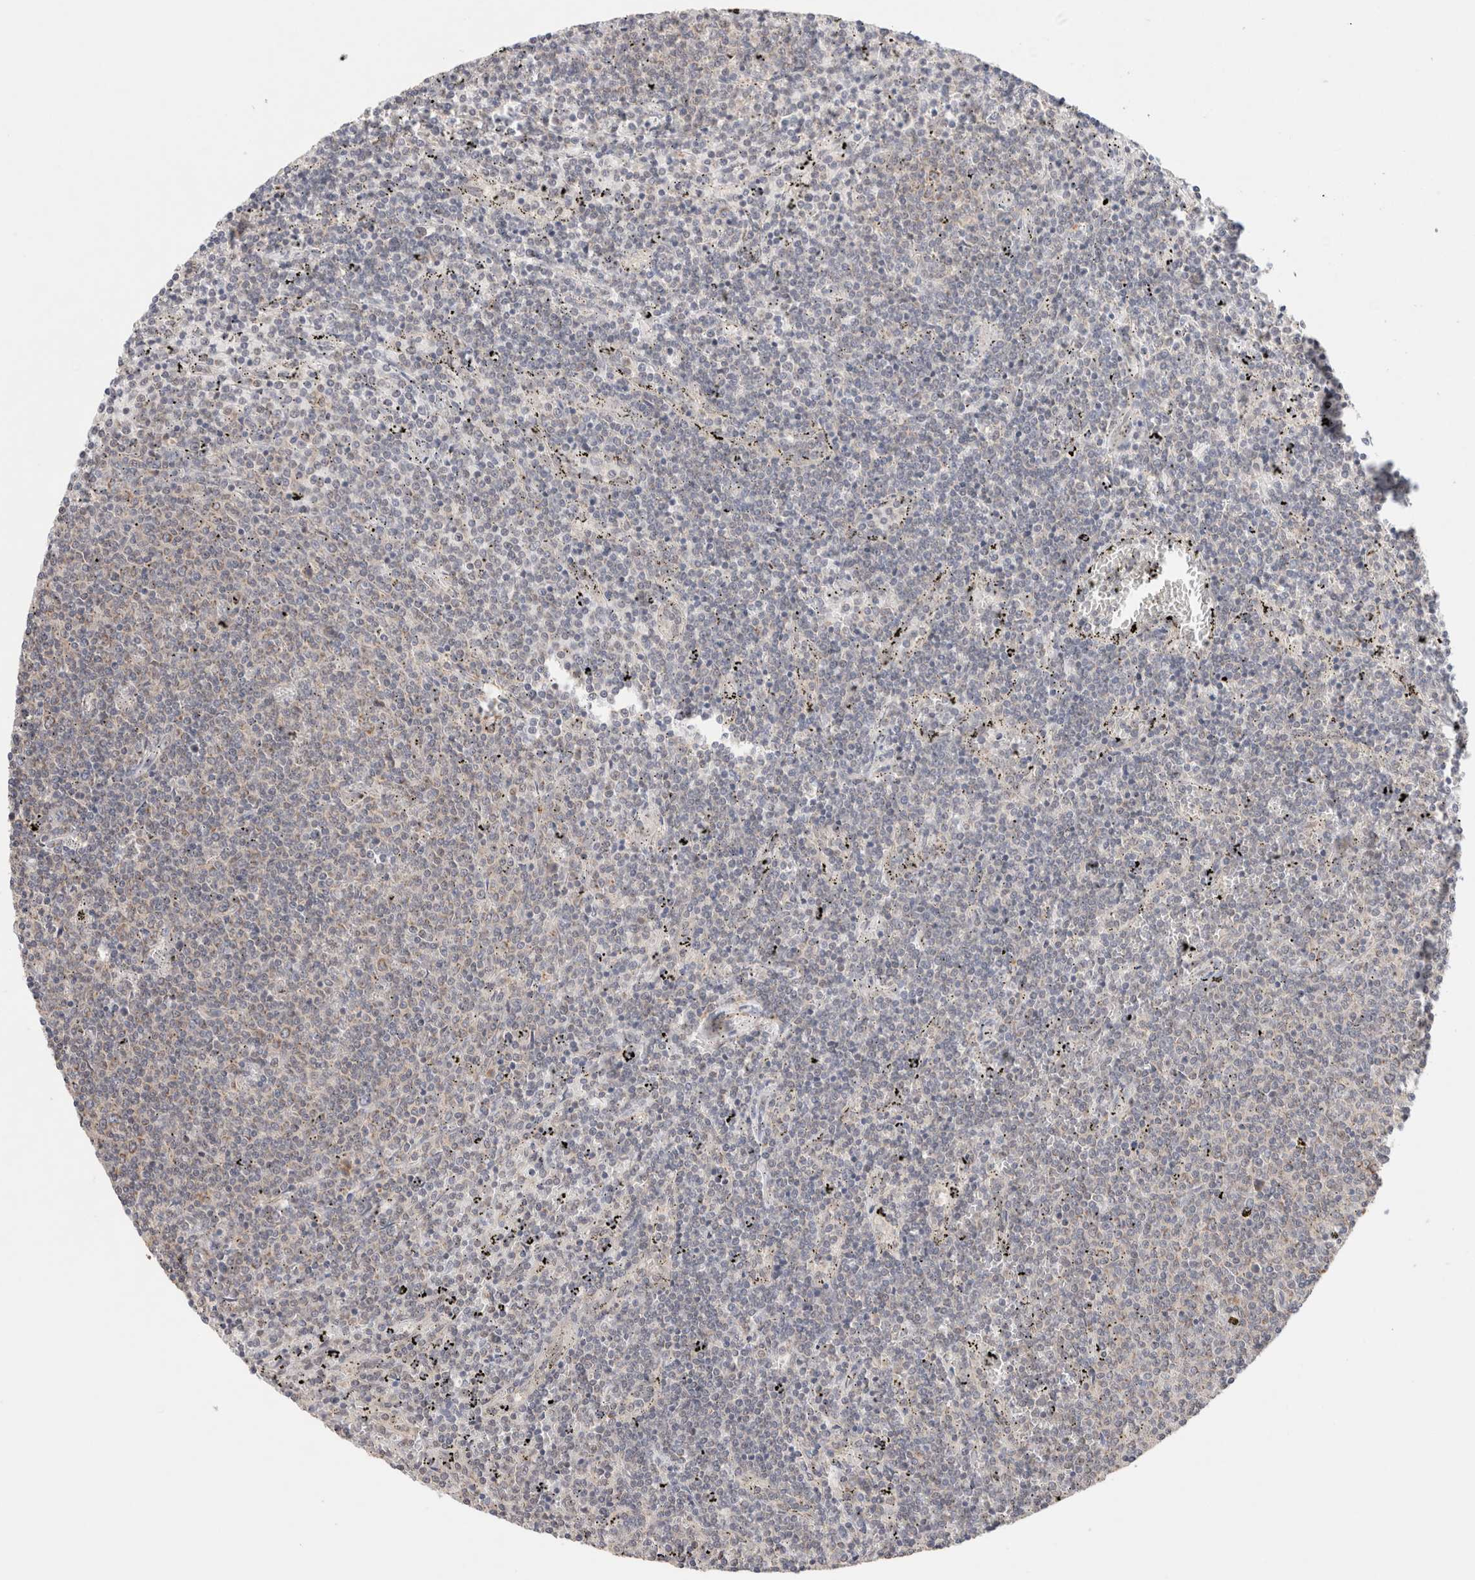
{"staining": {"intensity": "negative", "quantity": "none", "location": "none"}, "tissue": "lymphoma", "cell_type": "Tumor cells", "image_type": "cancer", "snomed": [{"axis": "morphology", "description": "Malignant lymphoma, non-Hodgkin's type, Low grade"}, {"axis": "topography", "description": "Spleen"}], "caption": "IHC image of lymphoma stained for a protein (brown), which exhibits no positivity in tumor cells.", "gene": "ERI3", "patient": {"sex": "female", "age": 50}}